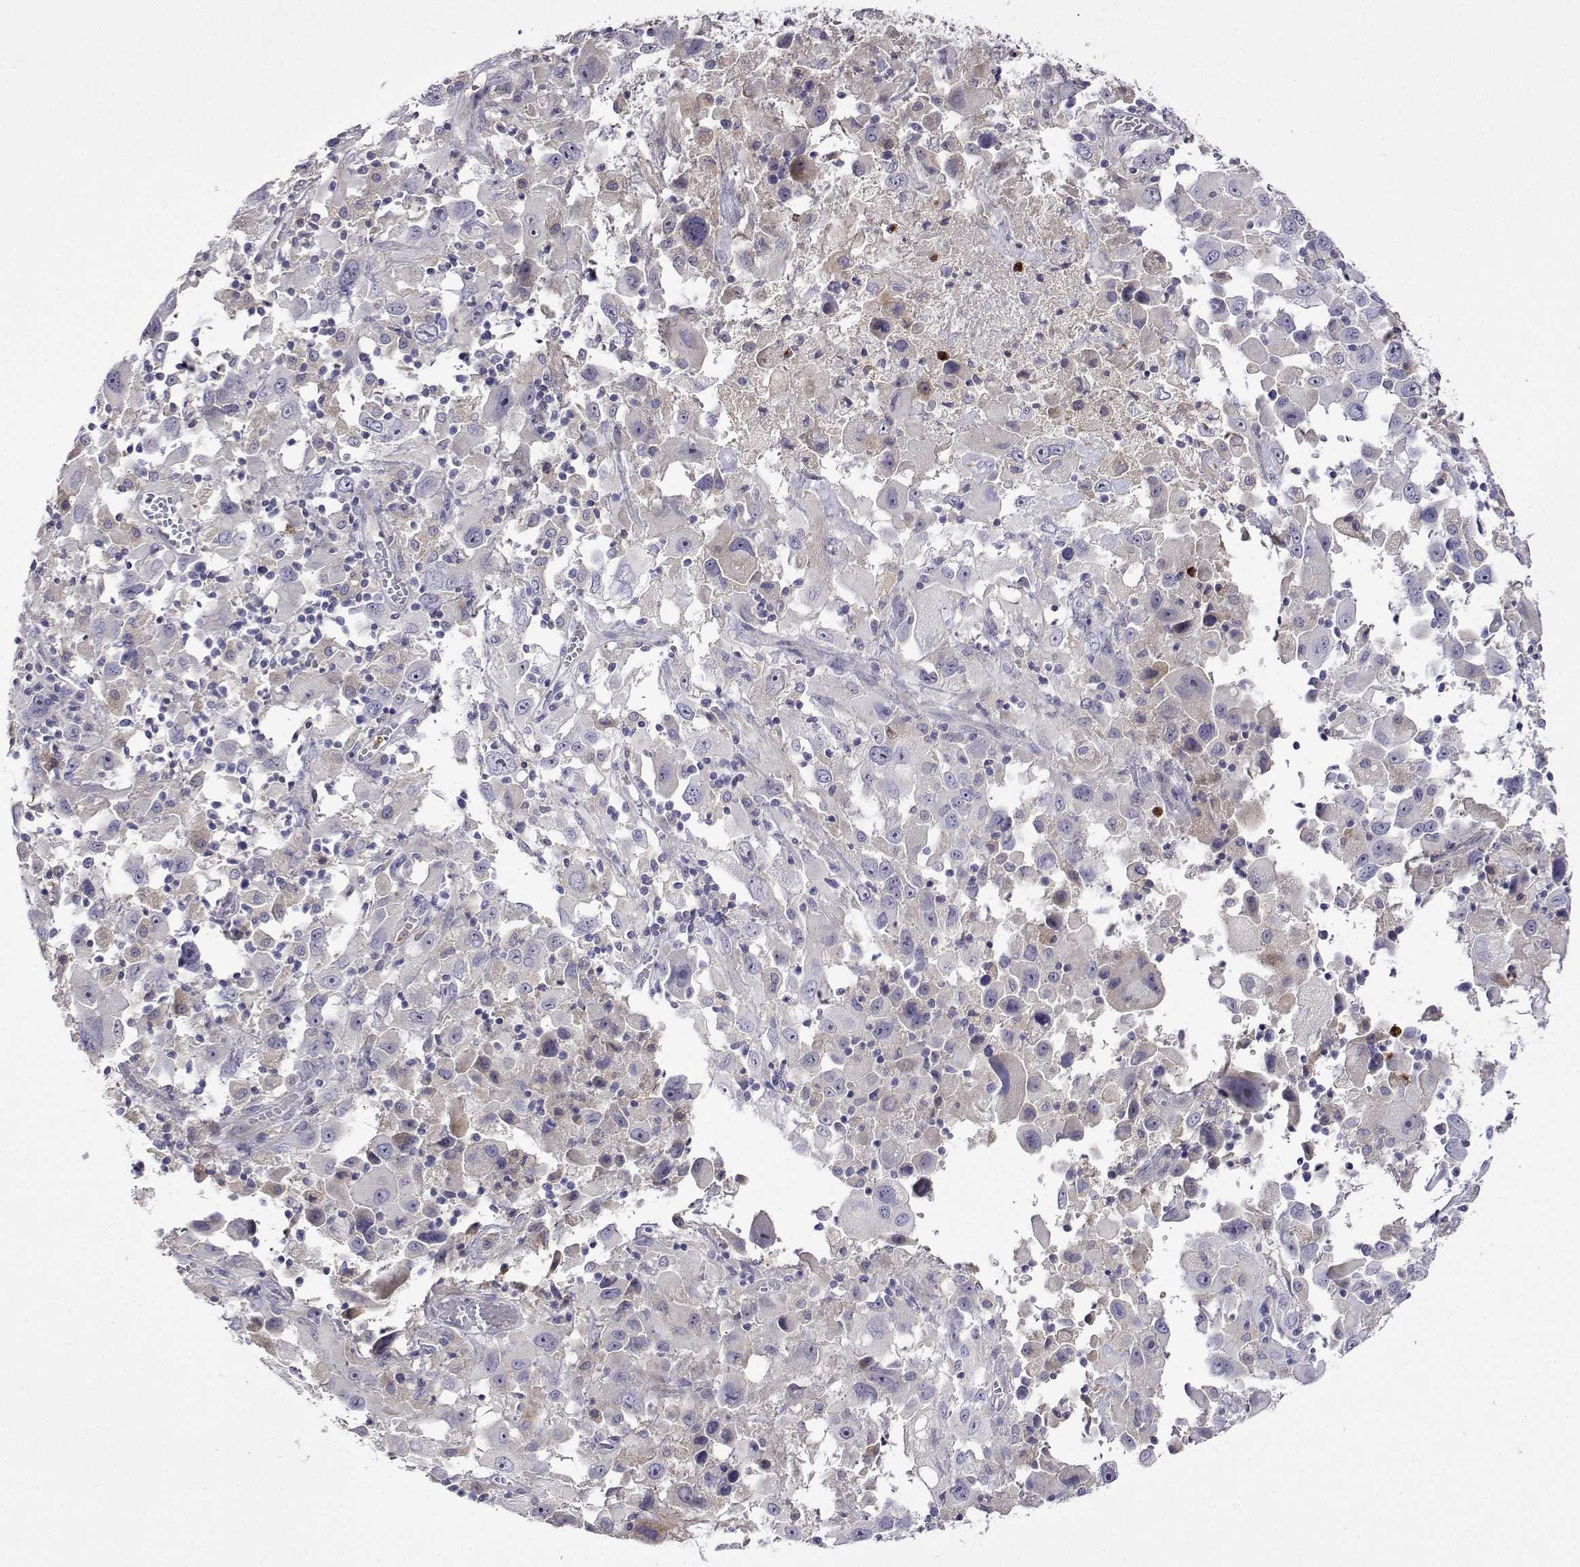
{"staining": {"intensity": "negative", "quantity": "none", "location": "none"}, "tissue": "melanoma", "cell_type": "Tumor cells", "image_type": "cancer", "snomed": [{"axis": "morphology", "description": "Malignant melanoma, Metastatic site"}, {"axis": "topography", "description": "Soft tissue"}], "caption": "Photomicrograph shows no protein staining in tumor cells of malignant melanoma (metastatic site) tissue.", "gene": "SULT2A1", "patient": {"sex": "male", "age": 50}}